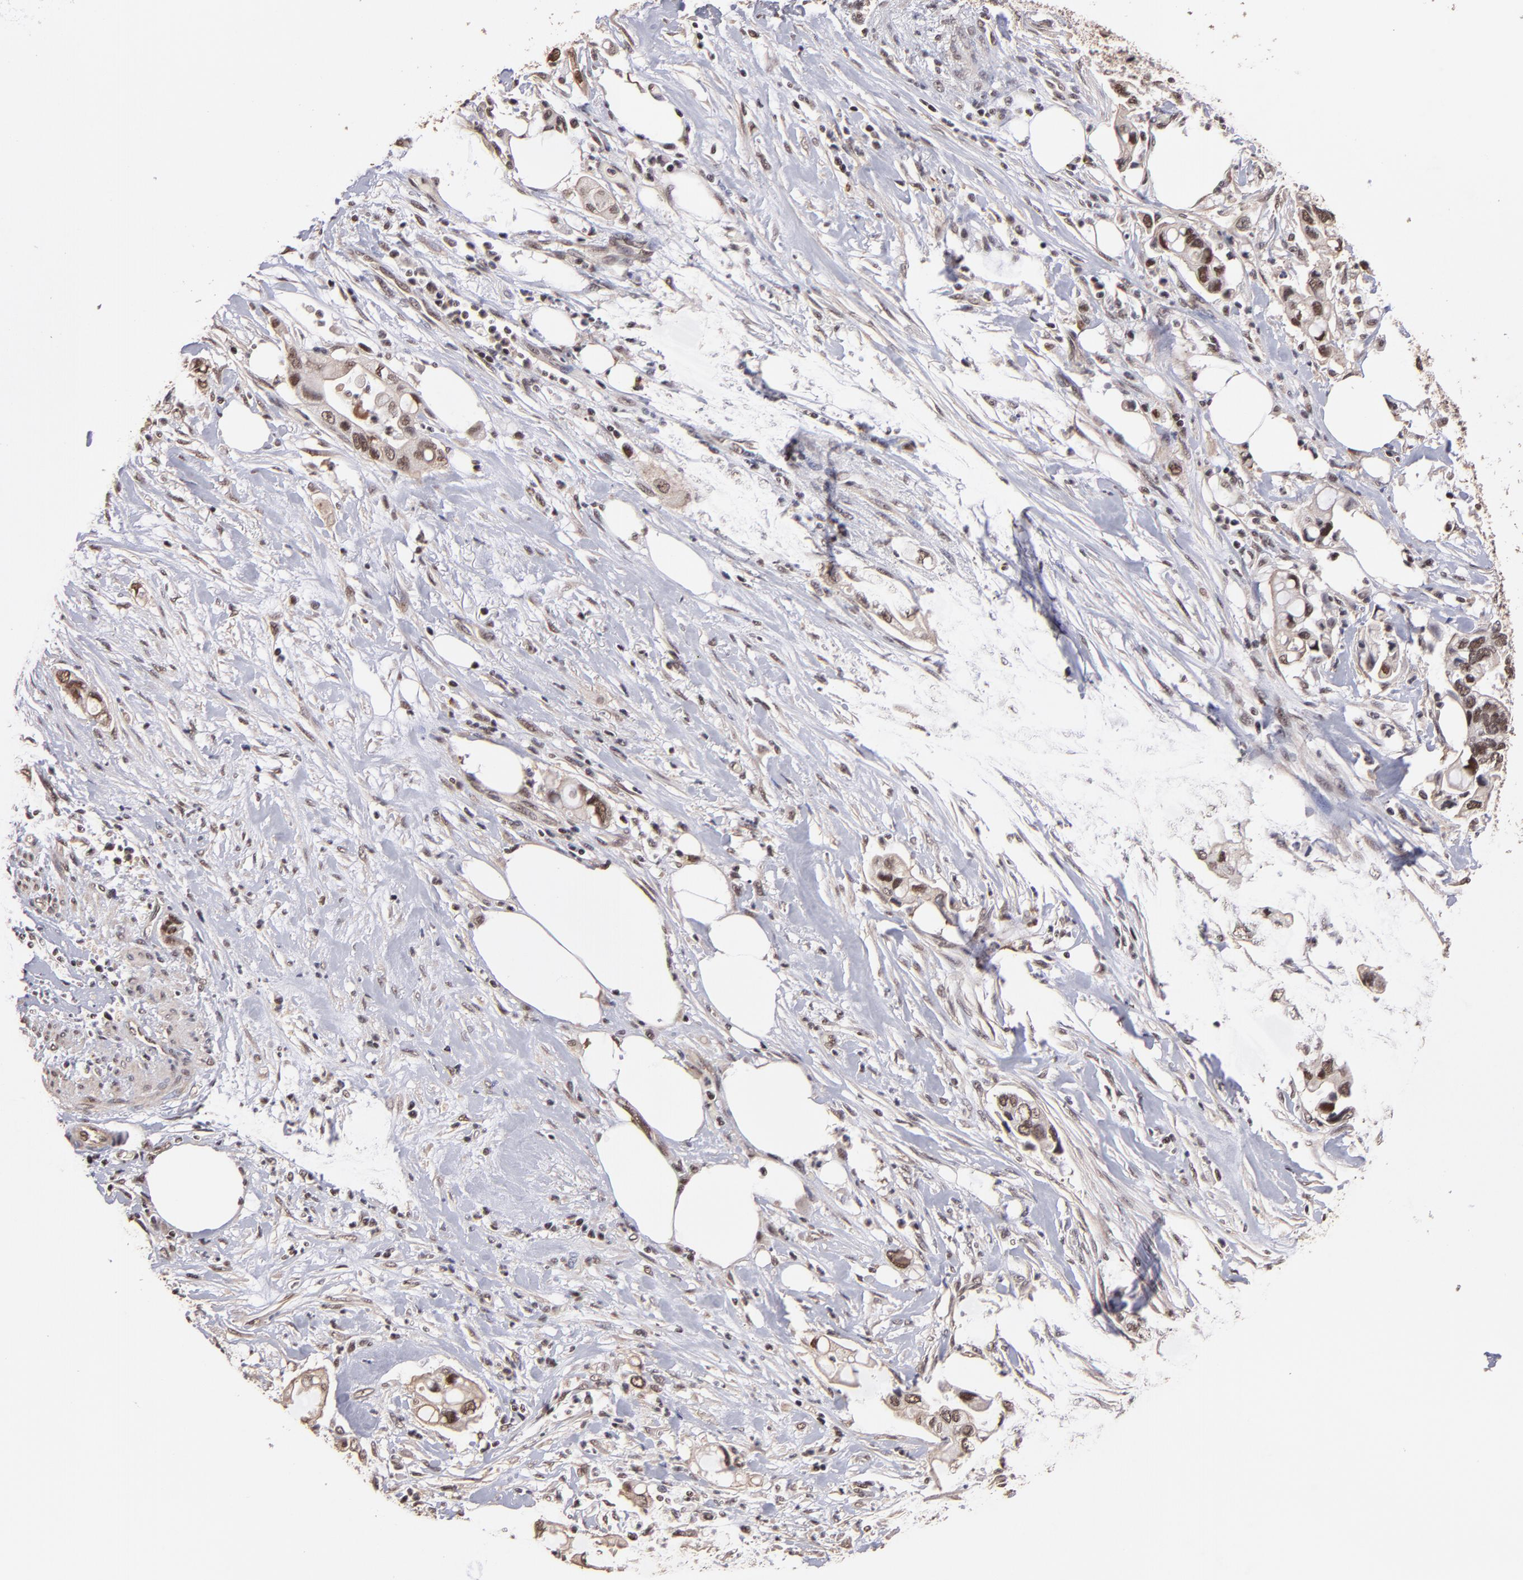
{"staining": {"intensity": "moderate", "quantity": ">75%", "location": "nuclear"}, "tissue": "pancreatic cancer", "cell_type": "Tumor cells", "image_type": "cancer", "snomed": [{"axis": "morphology", "description": "Adenocarcinoma, NOS"}, {"axis": "topography", "description": "Pancreas"}], "caption": "Immunohistochemical staining of adenocarcinoma (pancreatic) displays medium levels of moderate nuclear protein staining in approximately >75% of tumor cells. (brown staining indicates protein expression, while blue staining denotes nuclei).", "gene": "TERF2", "patient": {"sex": "male", "age": 70}}